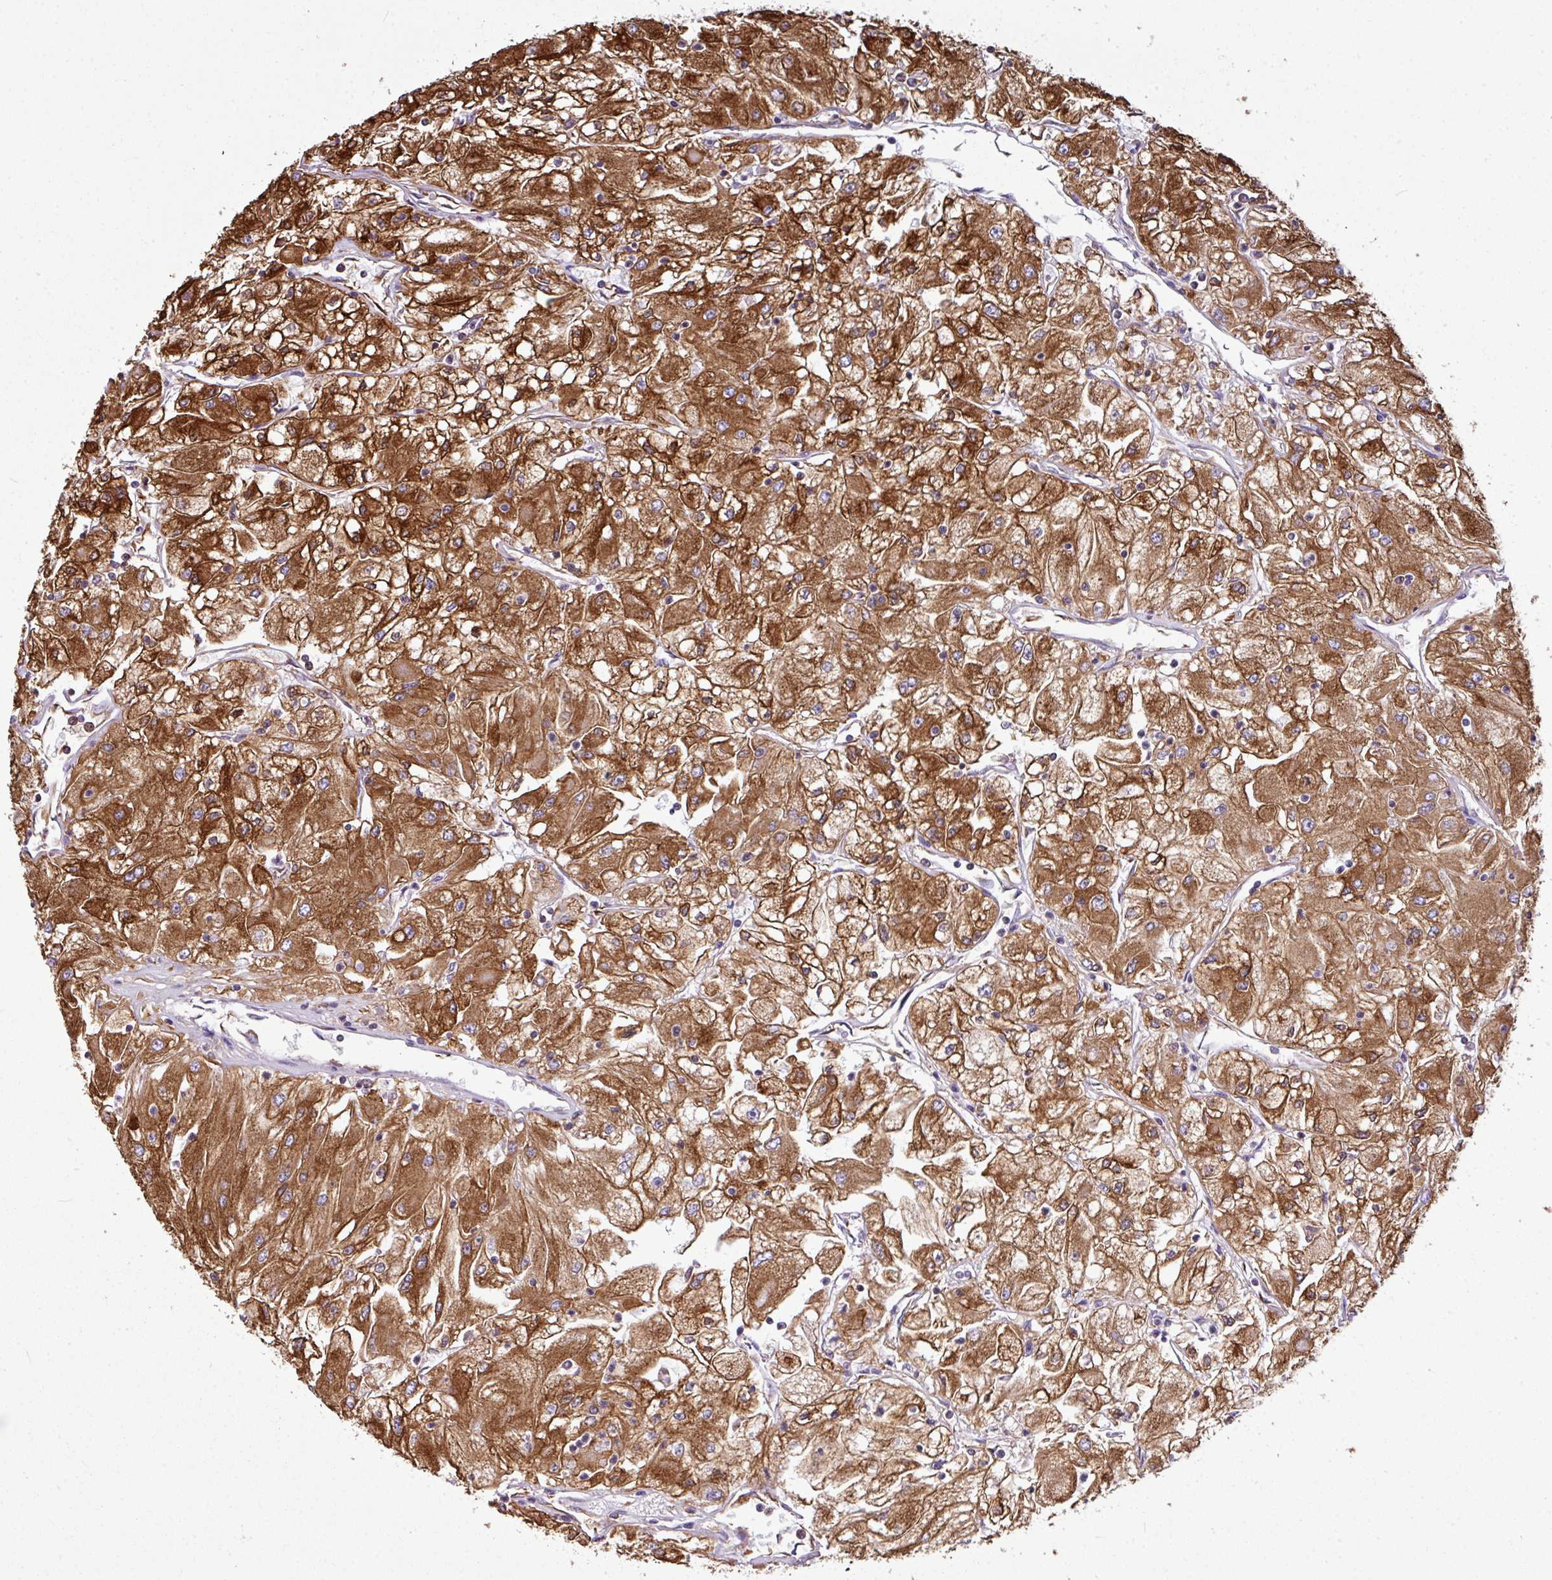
{"staining": {"intensity": "strong", "quantity": ">75%", "location": "cytoplasmic/membranous"}, "tissue": "renal cancer", "cell_type": "Tumor cells", "image_type": "cancer", "snomed": [{"axis": "morphology", "description": "Adenocarcinoma, NOS"}, {"axis": "topography", "description": "Kidney"}], "caption": "Renal adenocarcinoma stained with a brown dye demonstrates strong cytoplasmic/membranous positive staining in about >75% of tumor cells.", "gene": "XNDC1N", "patient": {"sex": "male", "age": 80}}